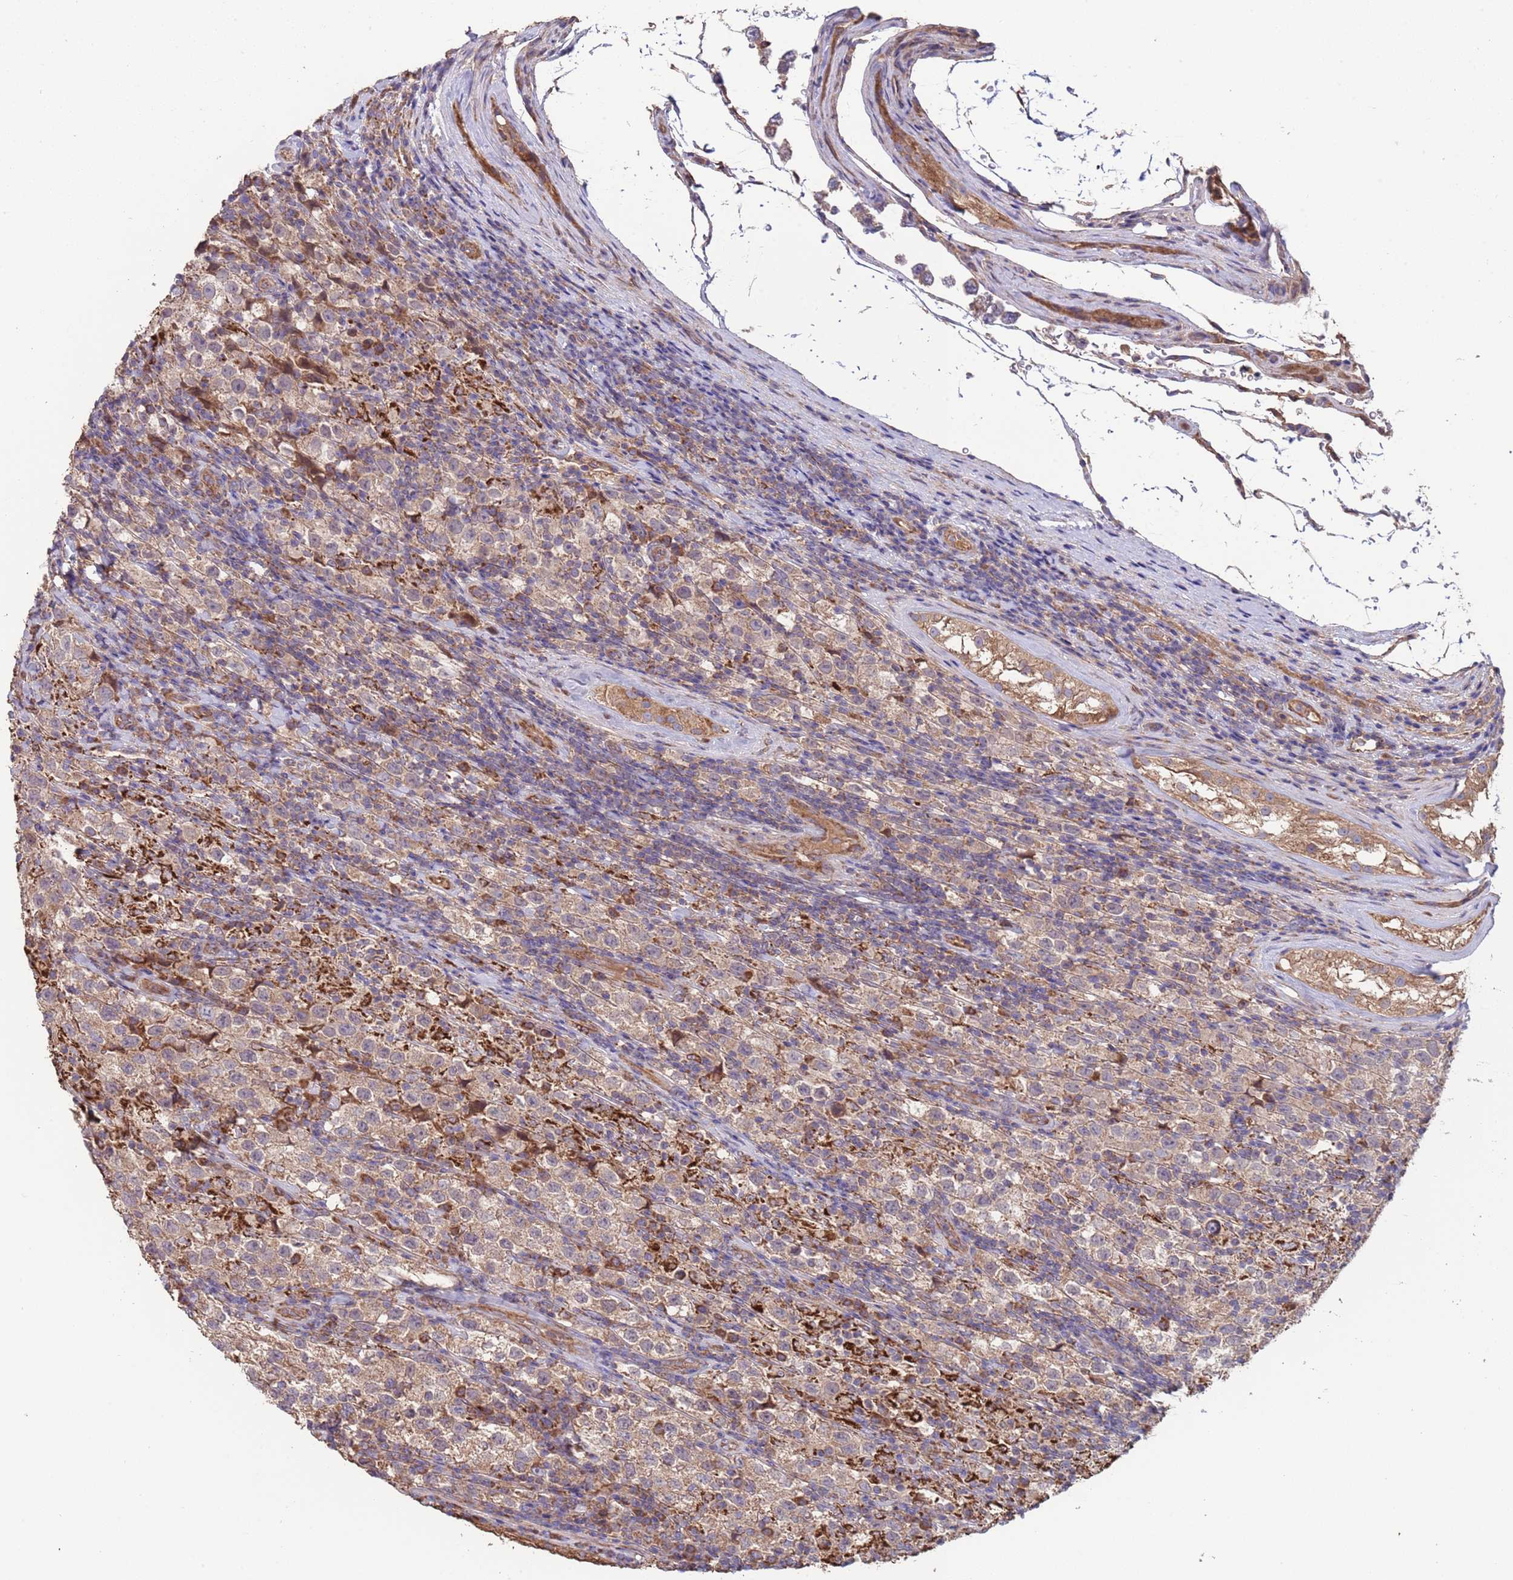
{"staining": {"intensity": "moderate", "quantity": ">75%", "location": "cytoplasmic/membranous"}, "tissue": "testis cancer", "cell_type": "Tumor cells", "image_type": "cancer", "snomed": [{"axis": "morphology", "description": "Seminoma, NOS"}, {"axis": "morphology", "description": "Carcinoma, Embryonal, NOS"}, {"axis": "topography", "description": "Testis"}], "caption": "Human testis embryonal carcinoma stained with a brown dye displays moderate cytoplasmic/membranous positive expression in about >75% of tumor cells.", "gene": "EEF1AKMT1", "patient": {"sex": "male", "age": 41}}